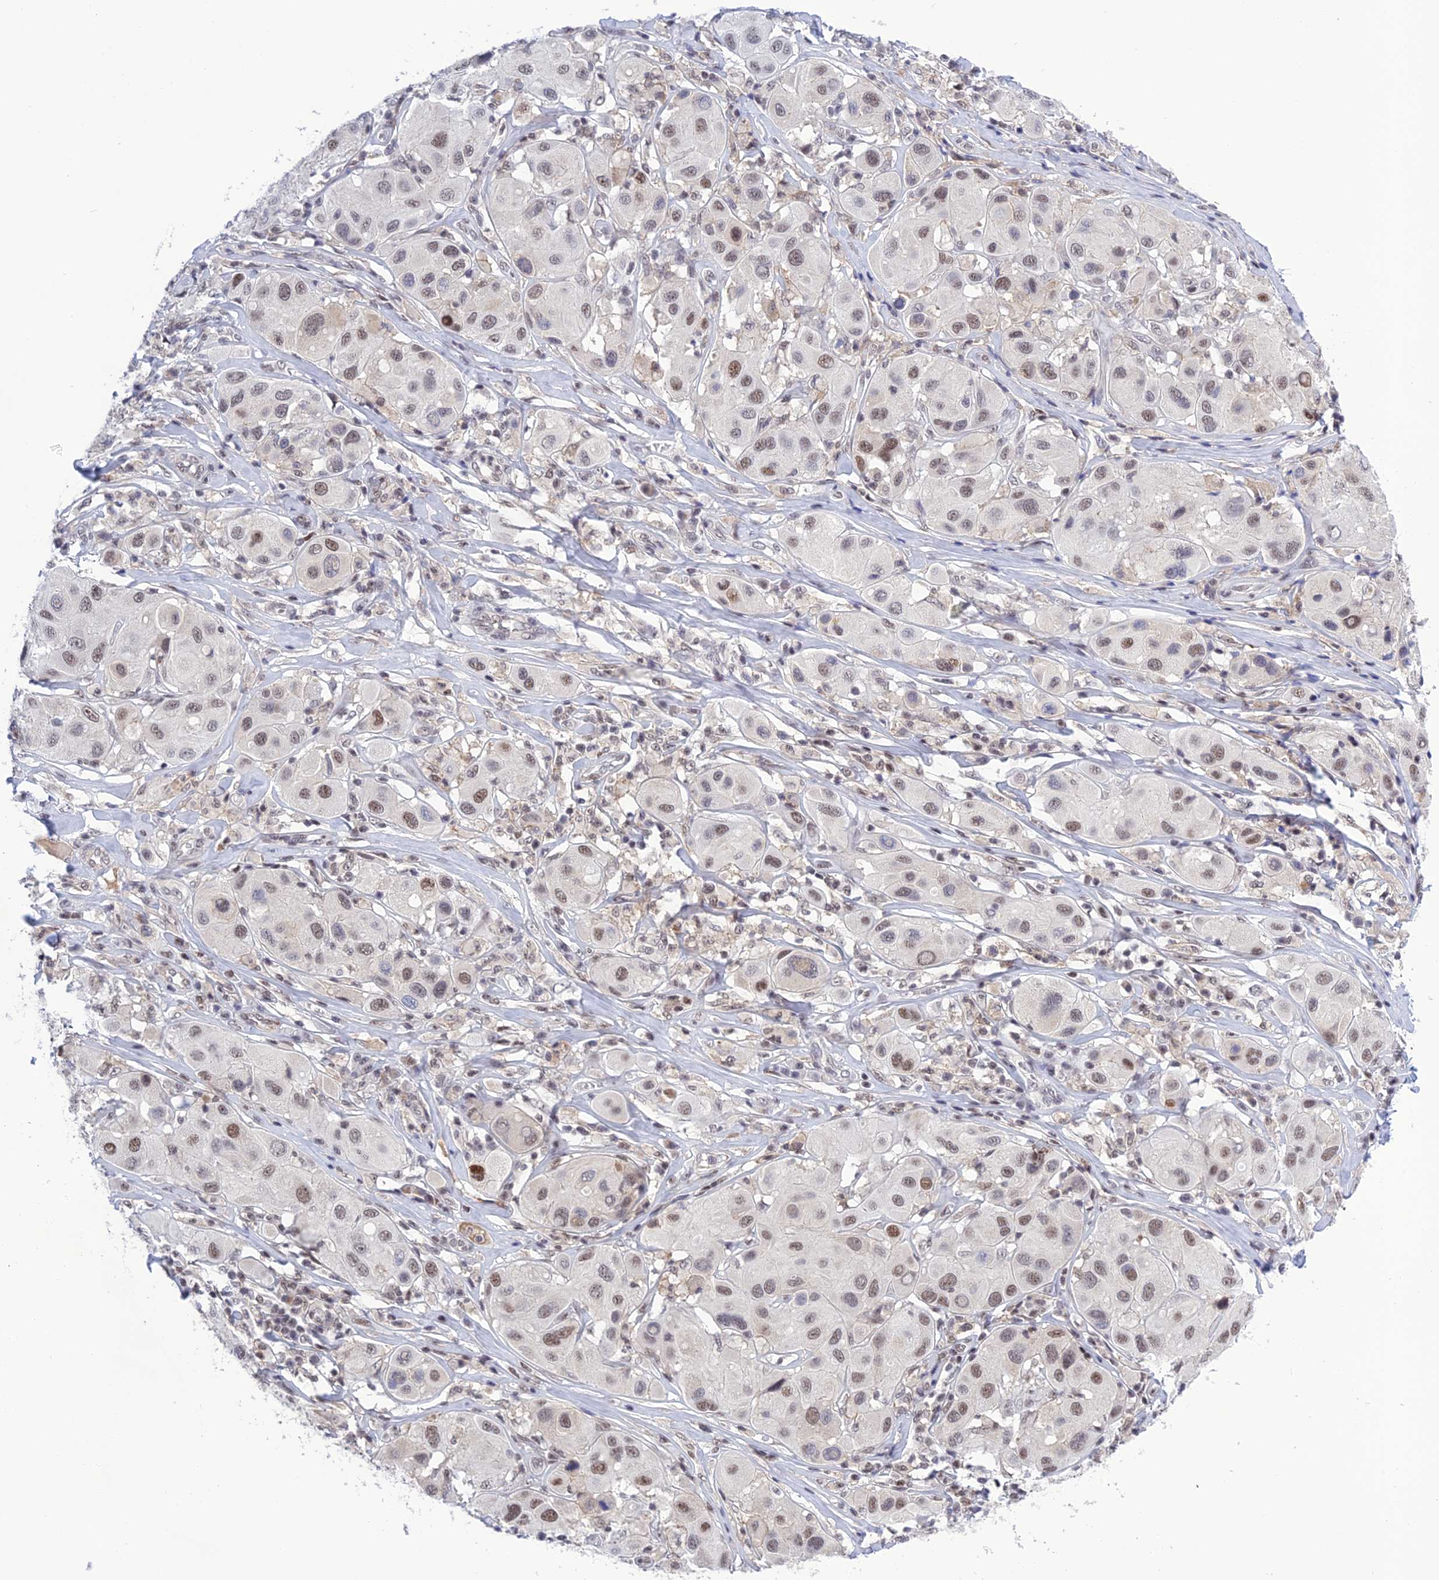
{"staining": {"intensity": "moderate", "quantity": "25%-75%", "location": "nuclear"}, "tissue": "melanoma", "cell_type": "Tumor cells", "image_type": "cancer", "snomed": [{"axis": "morphology", "description": "Malignant melanoma, Metastatic site"}, {"axis": "topography", "description": "Skin"}], "caption": "Moderate nuclear protein positivity is identified in about 25%-75% of tumor cells in malignant melanoma (metastatic site). (DAB (3,3'-diaminobenzidine) IHC with brightfield microscopy, high magnification).", "gene": "TCEA1", "patient": {"sex": "male", "age": 41}}